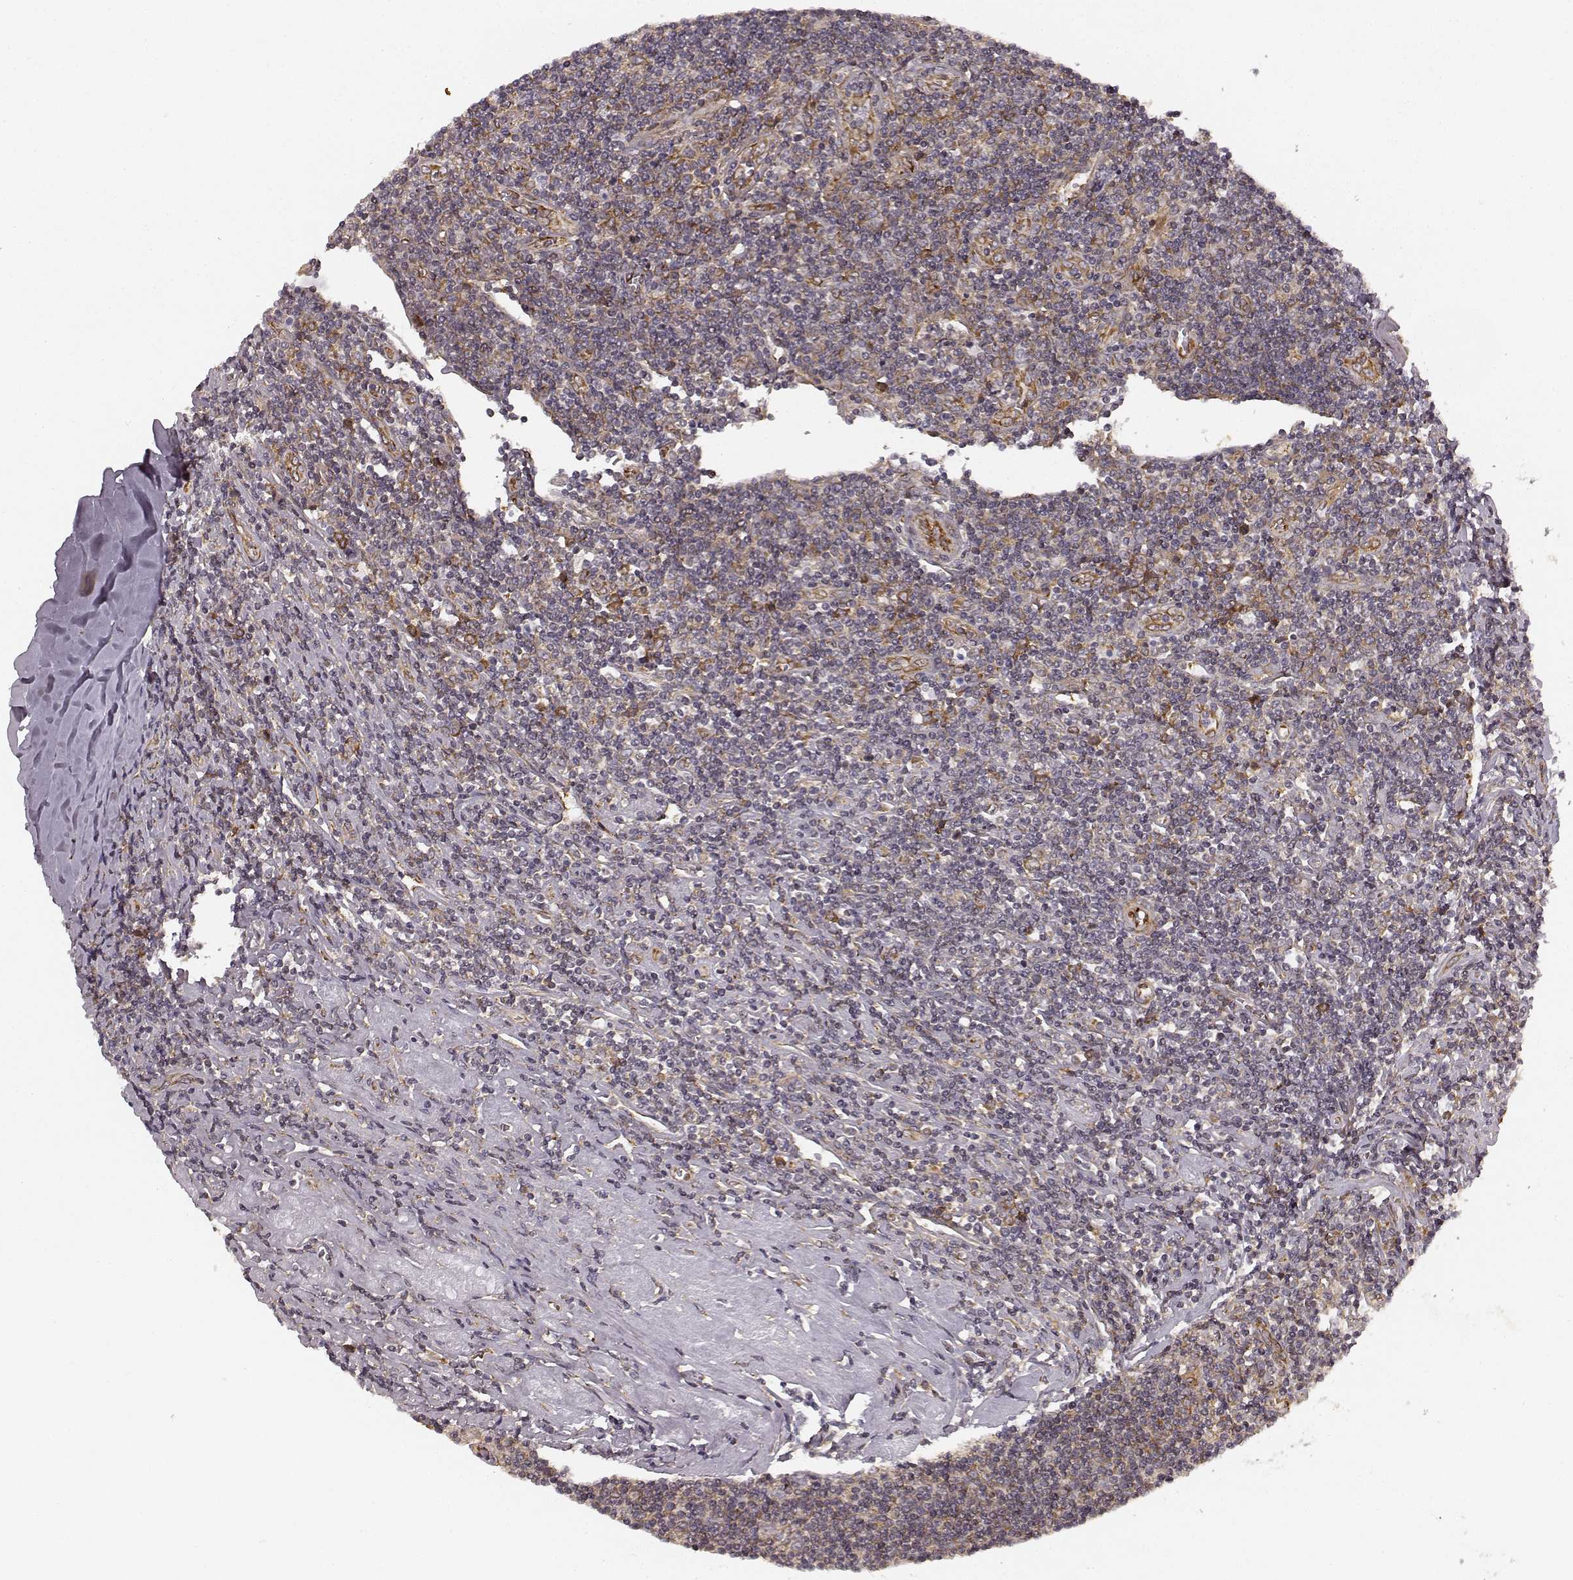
{"staining": {"intensity": "negative", "quantity": "none", "location": "none"}, "tissue": "lymphoma", "cell_type": "Tumor cells", "image_type": "cancer", "snomed": [{"axis": "morphology", "description": "Hodgkin's disease, NOS"}, {"axis": "topography", "description": "Lymph node"}], "caption": "A histopathology image of Hodgkin's disease stained for a protein reveals no brown staining in tumor cells. (DAB immunohistochemistry with hematoxylin counter stain).", "gene": "TMEM14A", "patient": {"sex": "male", "age": 40}}